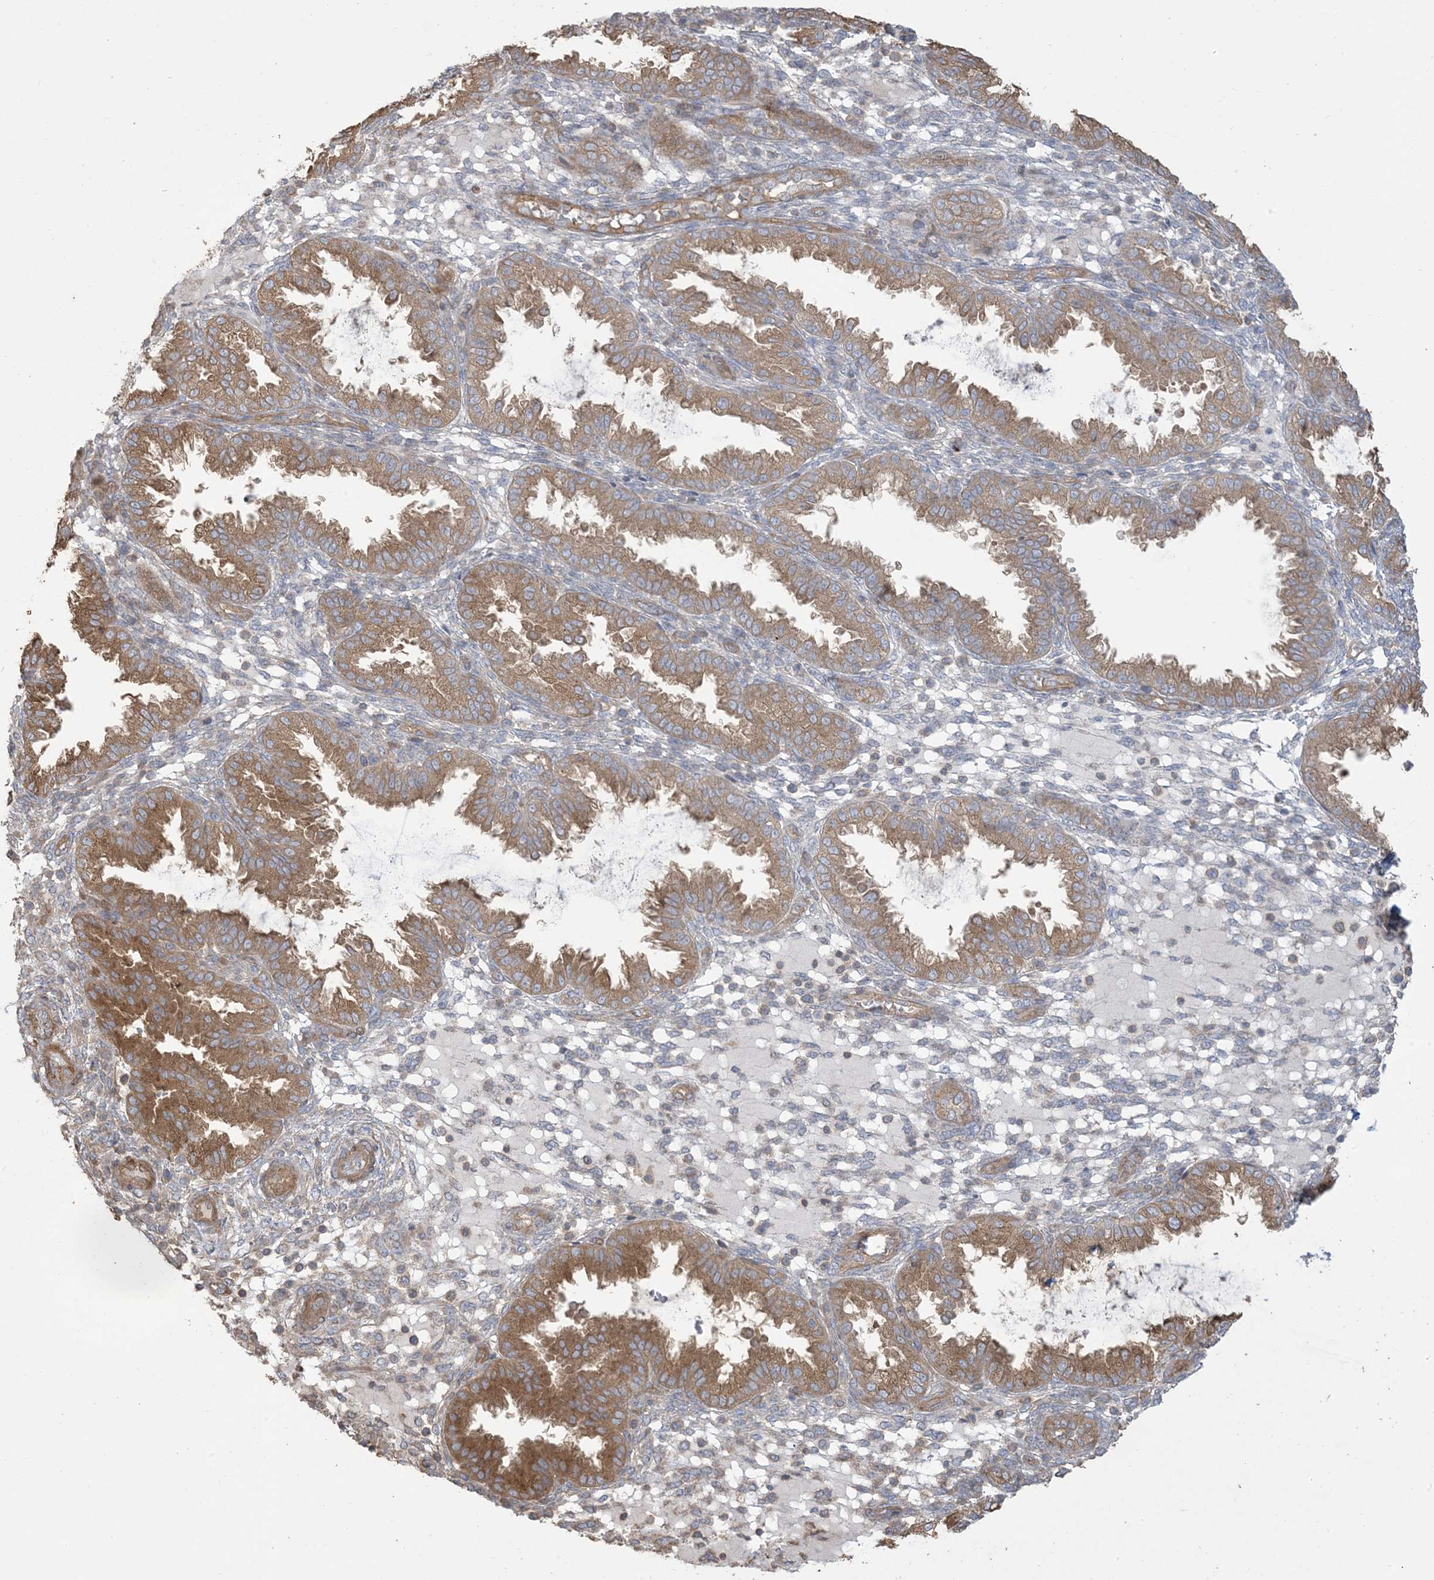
{"staining": {"intensity": "negative", "quantity": "none", "location": "none"}, "tissue": "endometrium", "cell_type": "Cells in endometrial stroma", "image_type": "normal", "snomed": [{"axis": "morphology", "description": "Normal tissue, NOS"}, {"axis": "topography", "description": "Endometrium"}], "caption": "The photomicrograph shows no significant positivity in cells in endometrial stroma of endometrium. The staining was performed using DAB to visualize the protein expression in brown, while the nuclei were stained in blue with hematoxylin (Magnification: 20x).", "gene": "KLHL18", "patient": {"sex": "female", "age": 33}}